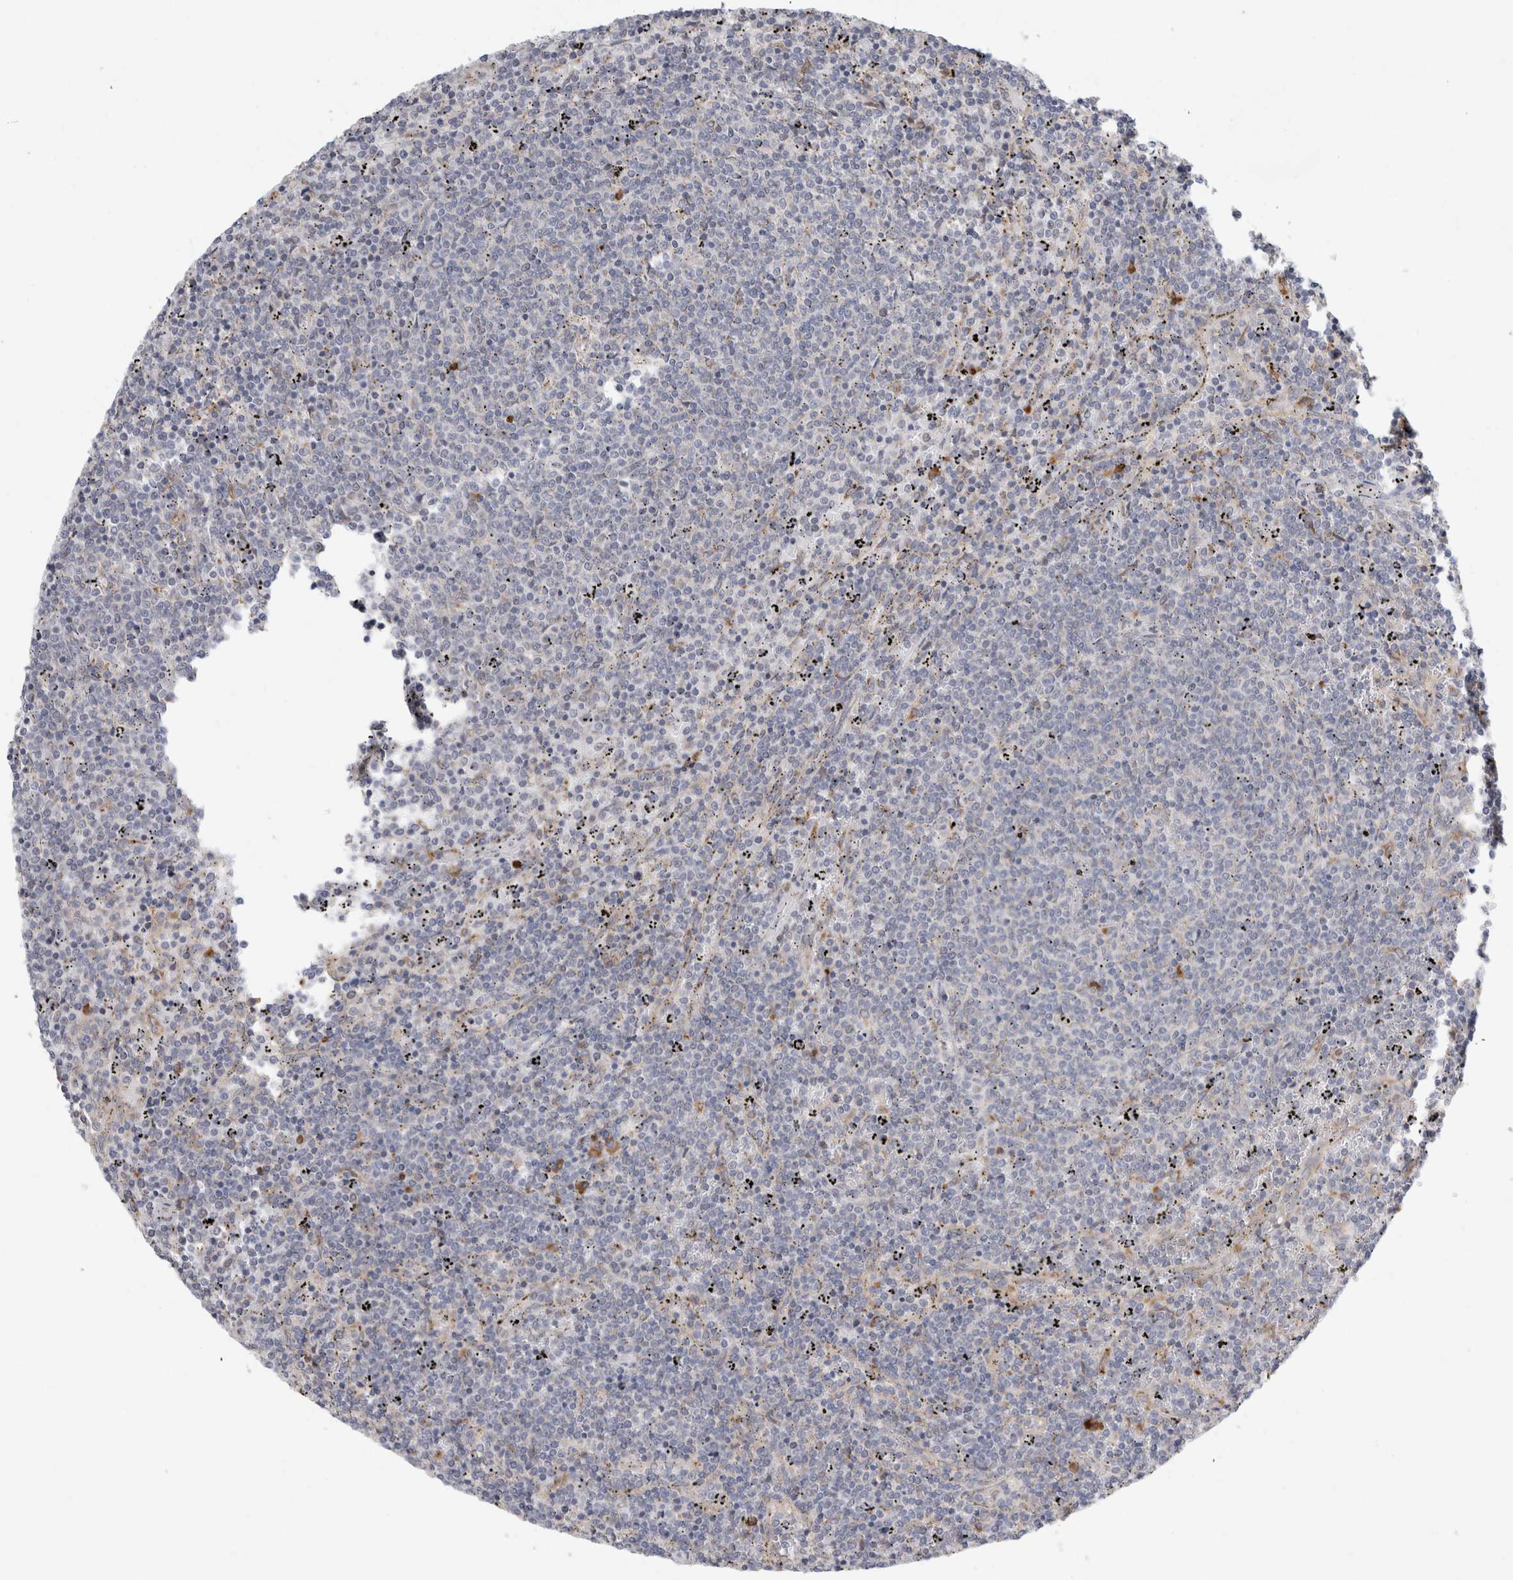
{"staining": {"intensity": "negative", "quantity": "none", "location": "none"}, "tissue": "lymphoma", "cell_type": "Tumor cells", "image_type": "cancer", "snomed": [{"axis": "morphology", "description": "Malignant lymphoma, non-Hodgkin's type, Low grade"}, {"axis": "topography", "description": "Spleen"}], "caption": "Lymphoma stained for a protein using immunohistochemistry shows no positivity tumor cells.", "gene": "RPN2", "patient": {"sex": "female", "age": 50}}